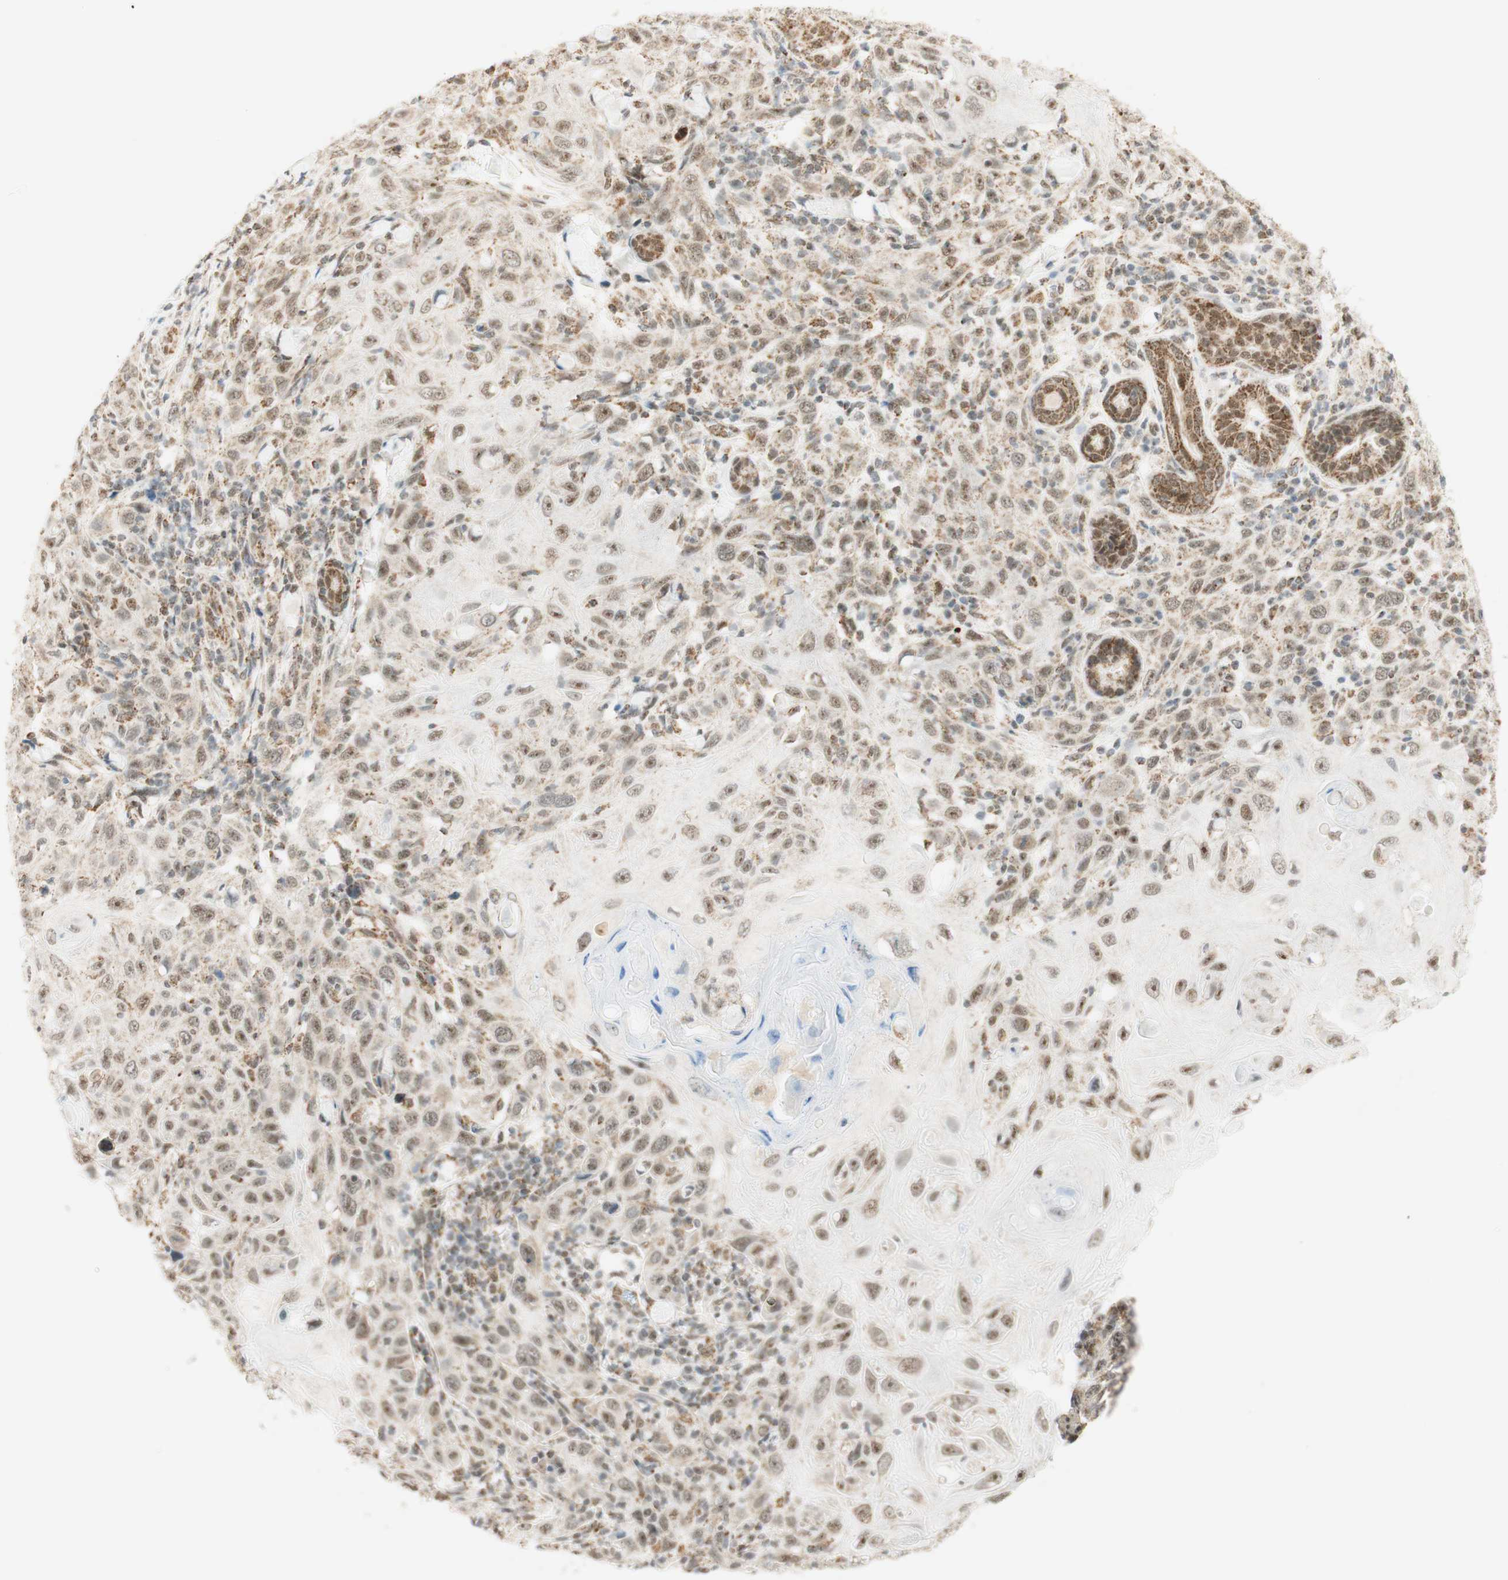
{"staining": {"intensity": "weak", "quantity": ">75%", "location": "nuclear"}, "tissue": "skin cancer", "cell_type": "Tumor cells", "image_type": "cancer", "snomed": [{"axis": "morphology", "description": "Squamous cell carcinoma, NOS"}, {"axis": "topography", "description": "Skin"}], "caption": "Immunohistochemistry of skin cancer (squamous cell carcinoma) reveals low levels of weak nuclear positivity in about >75% of tumor cells. (DAB (3,3'-diaminobenzidine) IHC with brightfield microscopy, high magnification).", "gene": "ZNF782", "patient": {"sex": "female", "age": 88}}